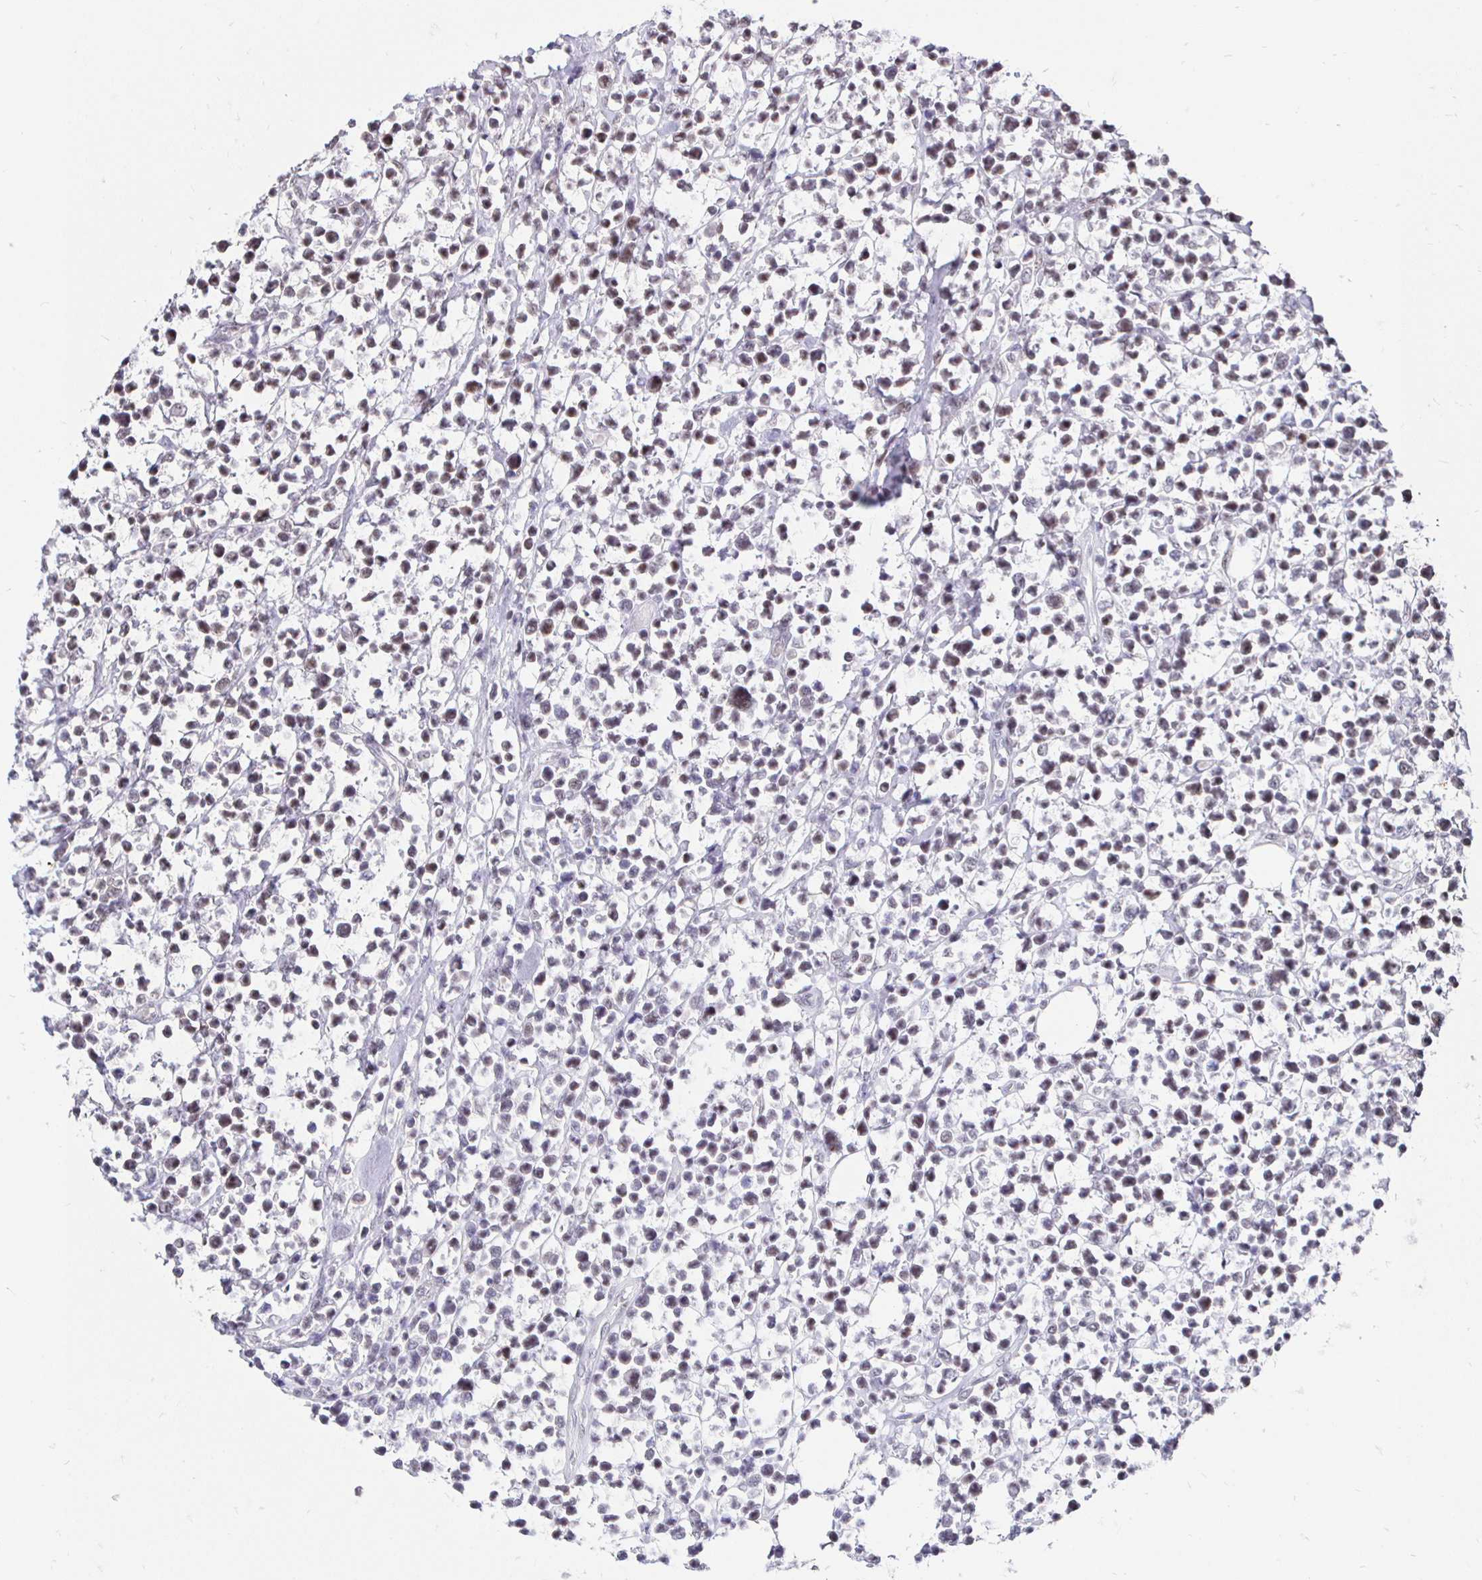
{"staining": {"intensity": "negative", "quantity": "none", "location": "none"}, "tissue": "lymphoma", "cell_type": "Tumor cells", "image_type": "cancer", "snomed": [{"axis": "morphology", "description": "Malignant lymphoma, non-Hodgkin's type, Low grade"}, {"axis": "topography", "description": "Lymph node"}], "caption": "There is no significant staining in tumor cells of lymphoma.", "gene": "SIN3A", "patient": {"sex": "male", "age": 60}}